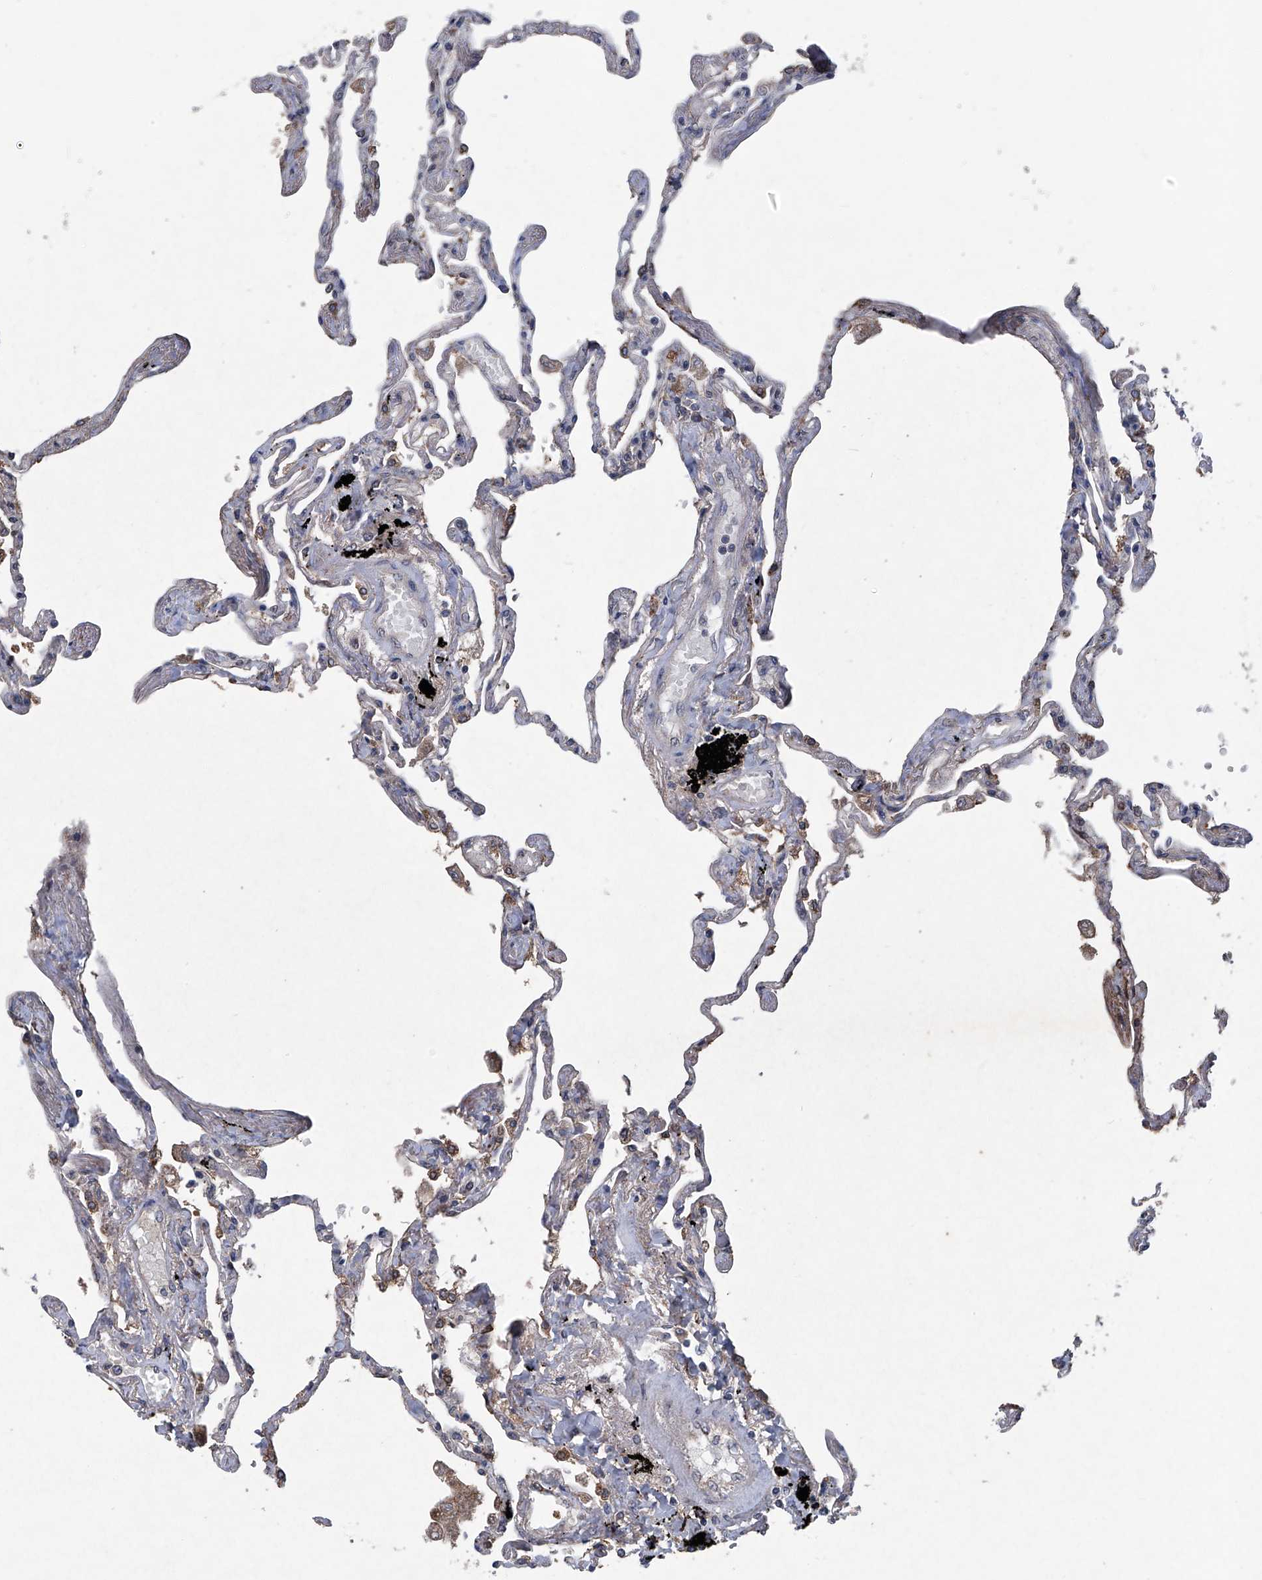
{"staining": {"intensity": "weak", "quantity": "25%-75%", "location": "cytoplasmic/membranous"}, "tissue": "lung", "cell_type": "Alveolar cells", "image_type": "normal", "snomed": [{"axis": "morphology", "description": "Normal tissue, NOS"}, {"axis": "topography", "description": "Lung"}], "caption": "A brown stain shows weak cytoplasmic/membranous positivity of a protein in alveolar cells of normal lung.", "gene": "SUMF2", "patient": {"sex": "female", "age": 67}}